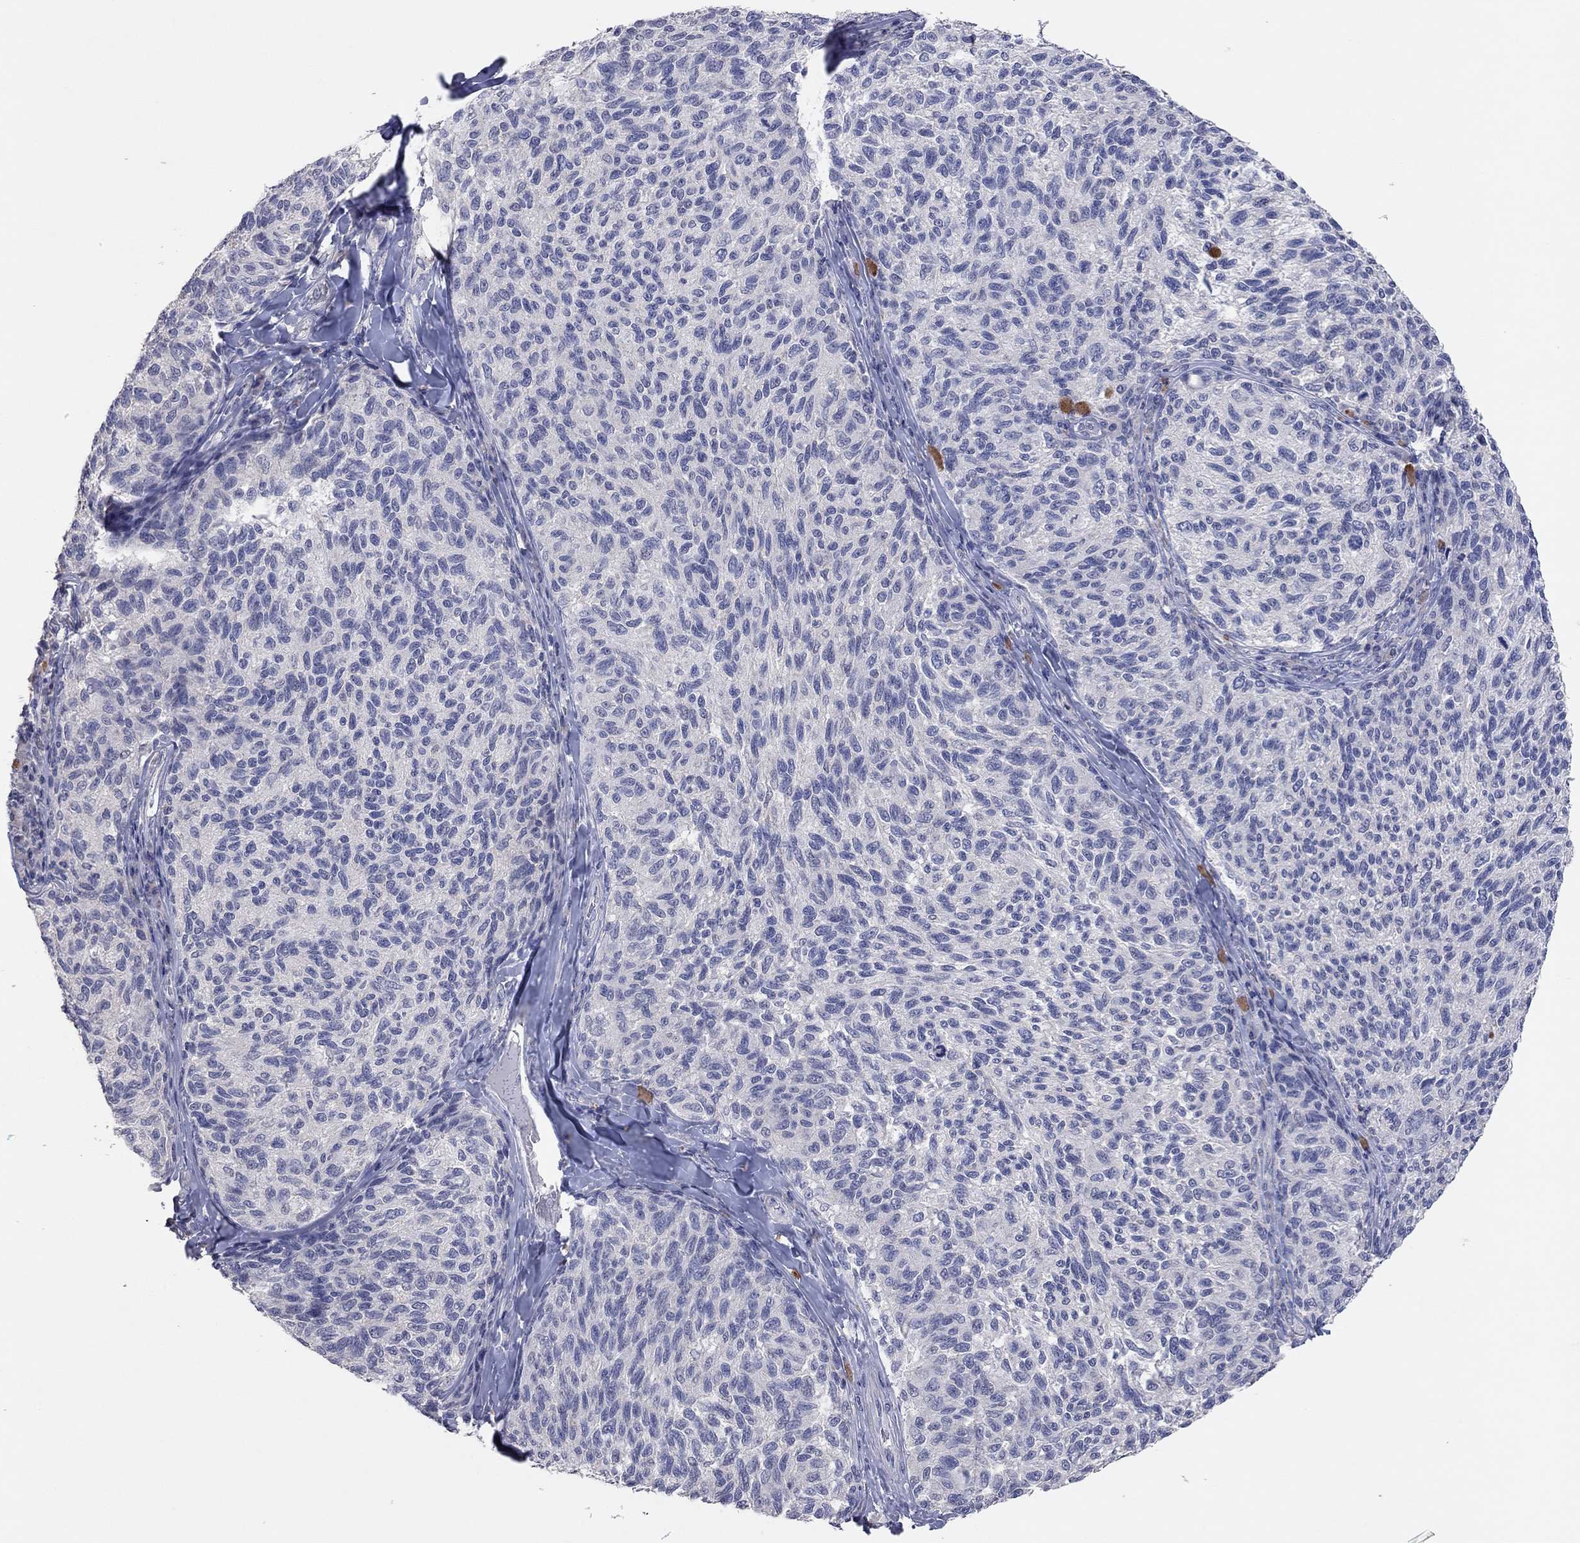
{"staining": {"intensity": "negative", "quantity": "none", "location": "none"}, "tissue": "melanoma", "cell_type": "Tumor cells", "image_type": "cancer", "snomed": [{"axis": "morphology", "description": "Malignant melanoma, NOS"}, {"axis": "topography", "description": "Skin"}], "caption": "Micrograph shows no significant protein positivity in tumor cells of melanoma.", "gene": "MMP13", "patient": {"sex": "female", "age": 73}}